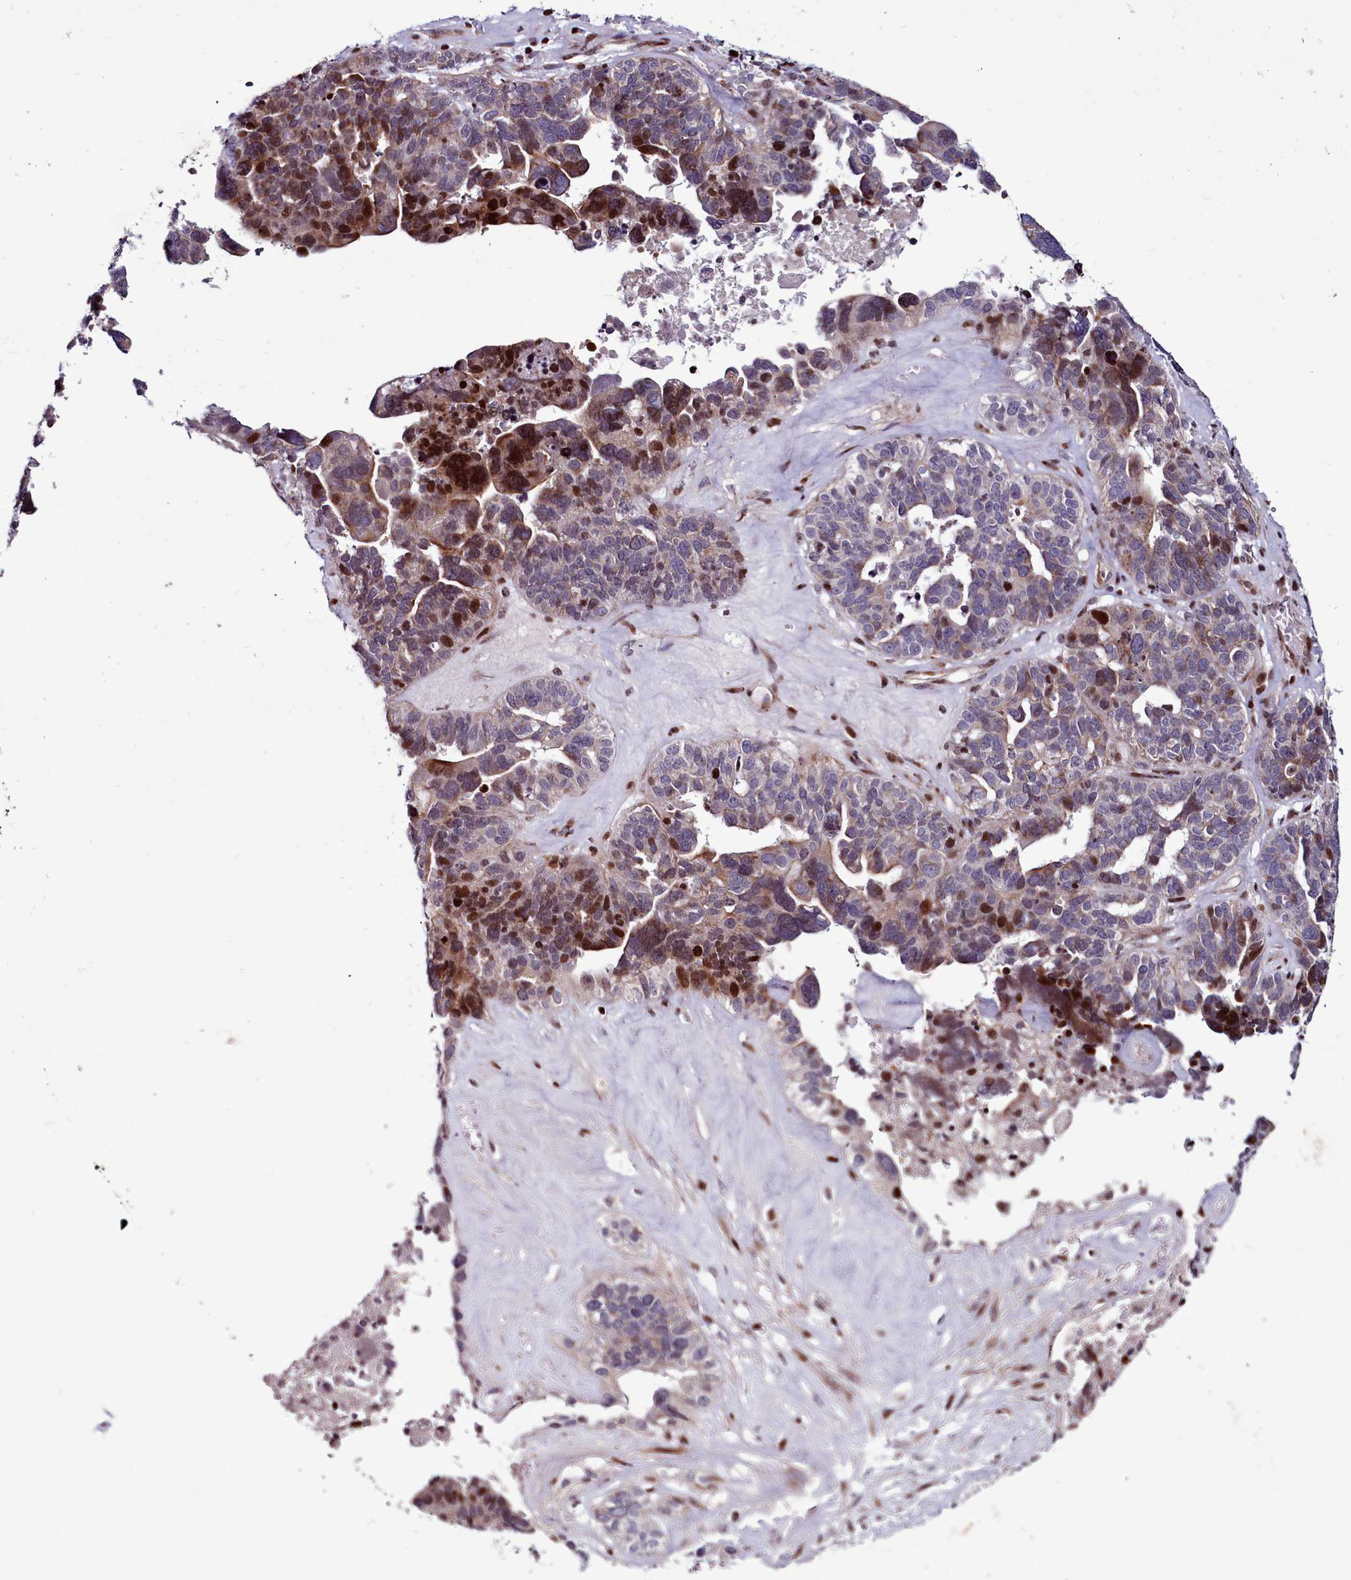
{"staining": {"intensity": "strong", "quantity": "25%-75%", "location": "nuclear"}, "tissue": "ovarian cancer", "cell_type": "Tumor cells", "image_type": "cancer", "snomed": [{"axis": "morphology", "description": "Cystadenocarcinoma, serous, NOS"}, {"axis": "topography", "description": "Ovary"}], "caption": "The micrograph shows staining of ovarian cancer (serous cystadenocarcinoma), revealing strong nuclear protein expression (brown color) within tumor cells. Nuclei are stained in blue.", "gene": "WBP11", "patient": {"sex": "female", "age": 59}}